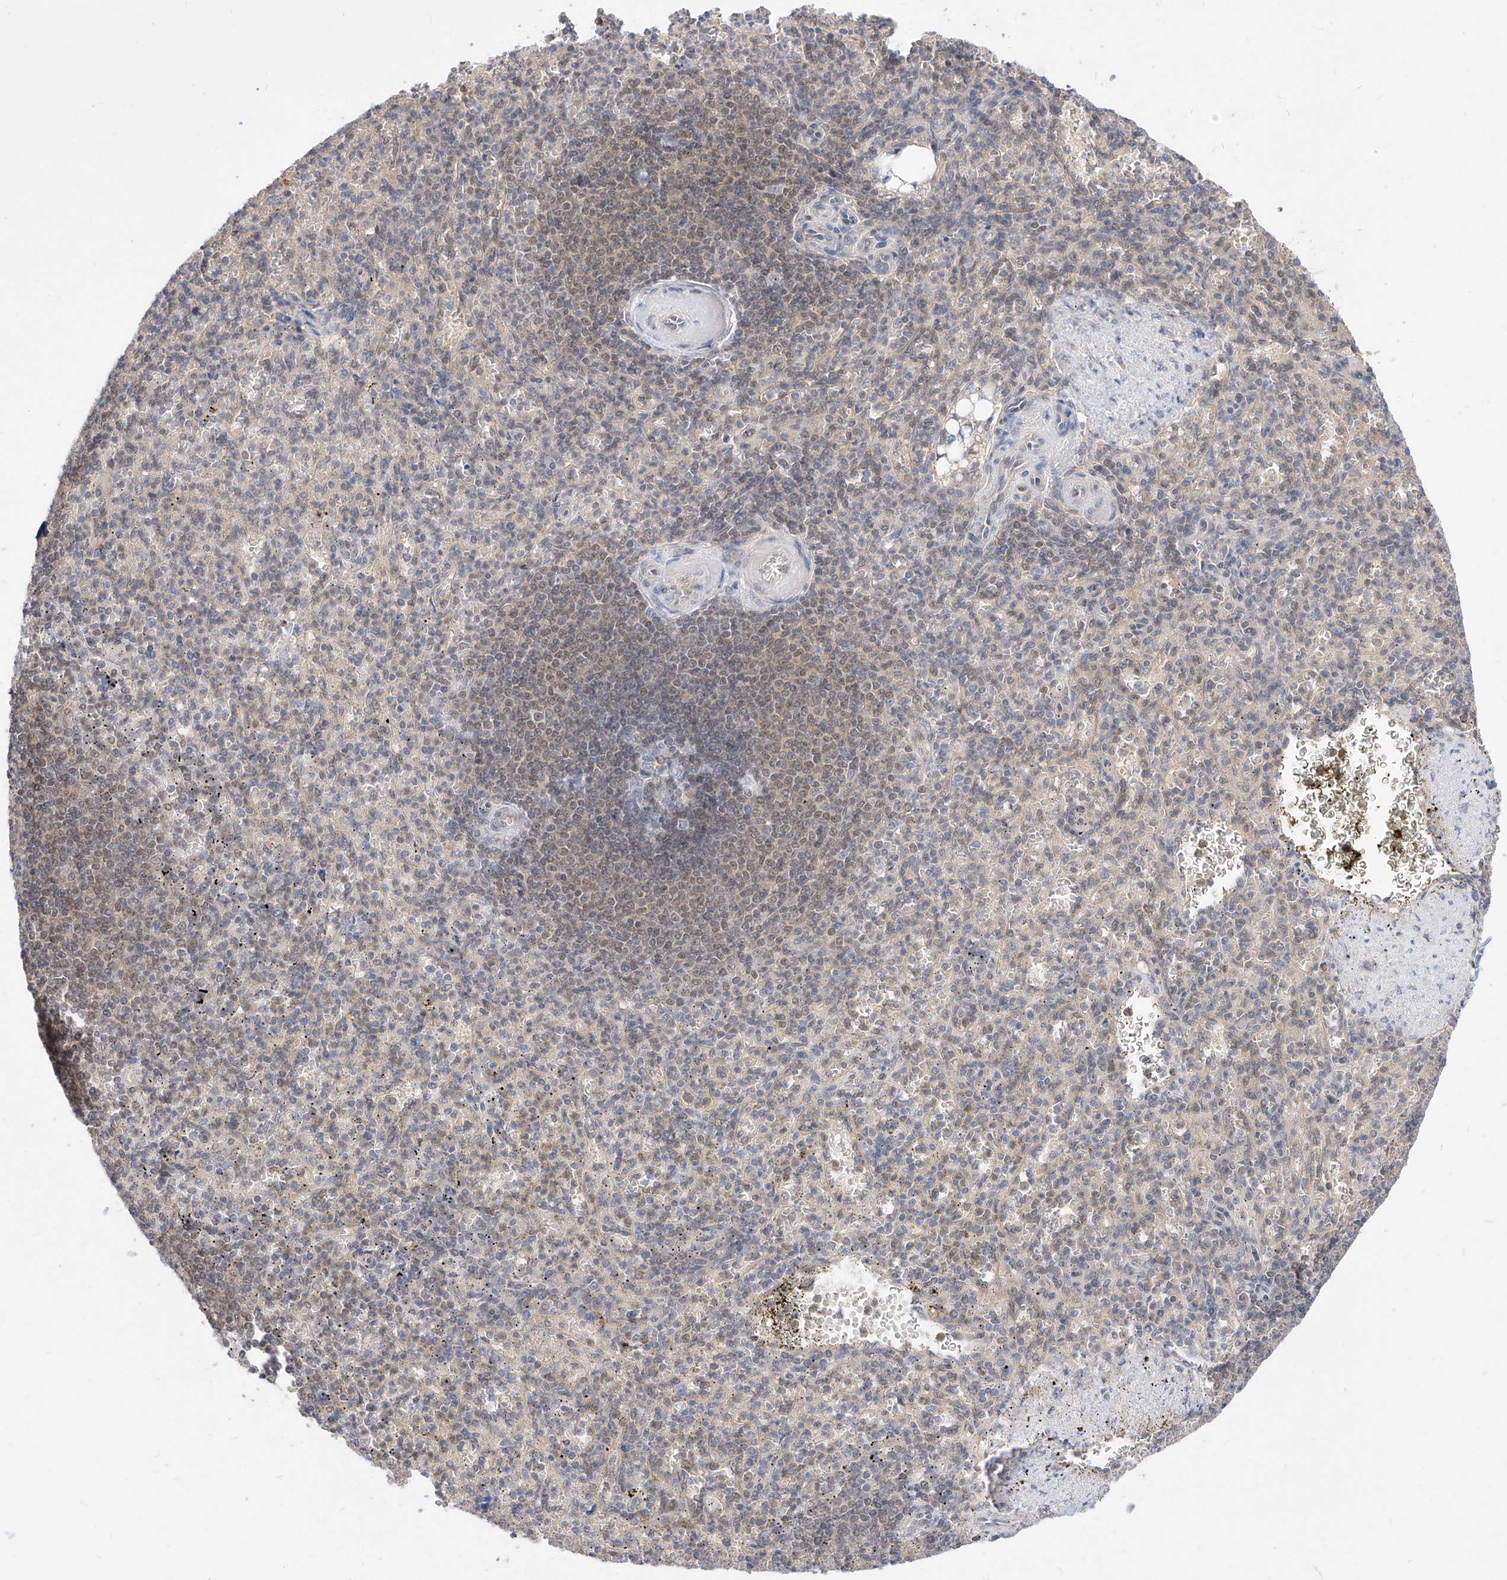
{"staining": {"intensity": "negative", "quantity": "none", "location": "none"}, "tissue": "spleen", "cell_type": "Cells in red pulp", "image_type": "normal", "snomed": [{"axis": "morphology", "description": "Normal tissue, NOS"}, {"axis": "topography", "description": "Spleen"}], "caption": "DAB immunohistochemical staining of unremarkable spleen reveals no significant expression in cells in red pulp.", "gene": "TSNAX", "patient": {"sex": "female", "age": 74}}